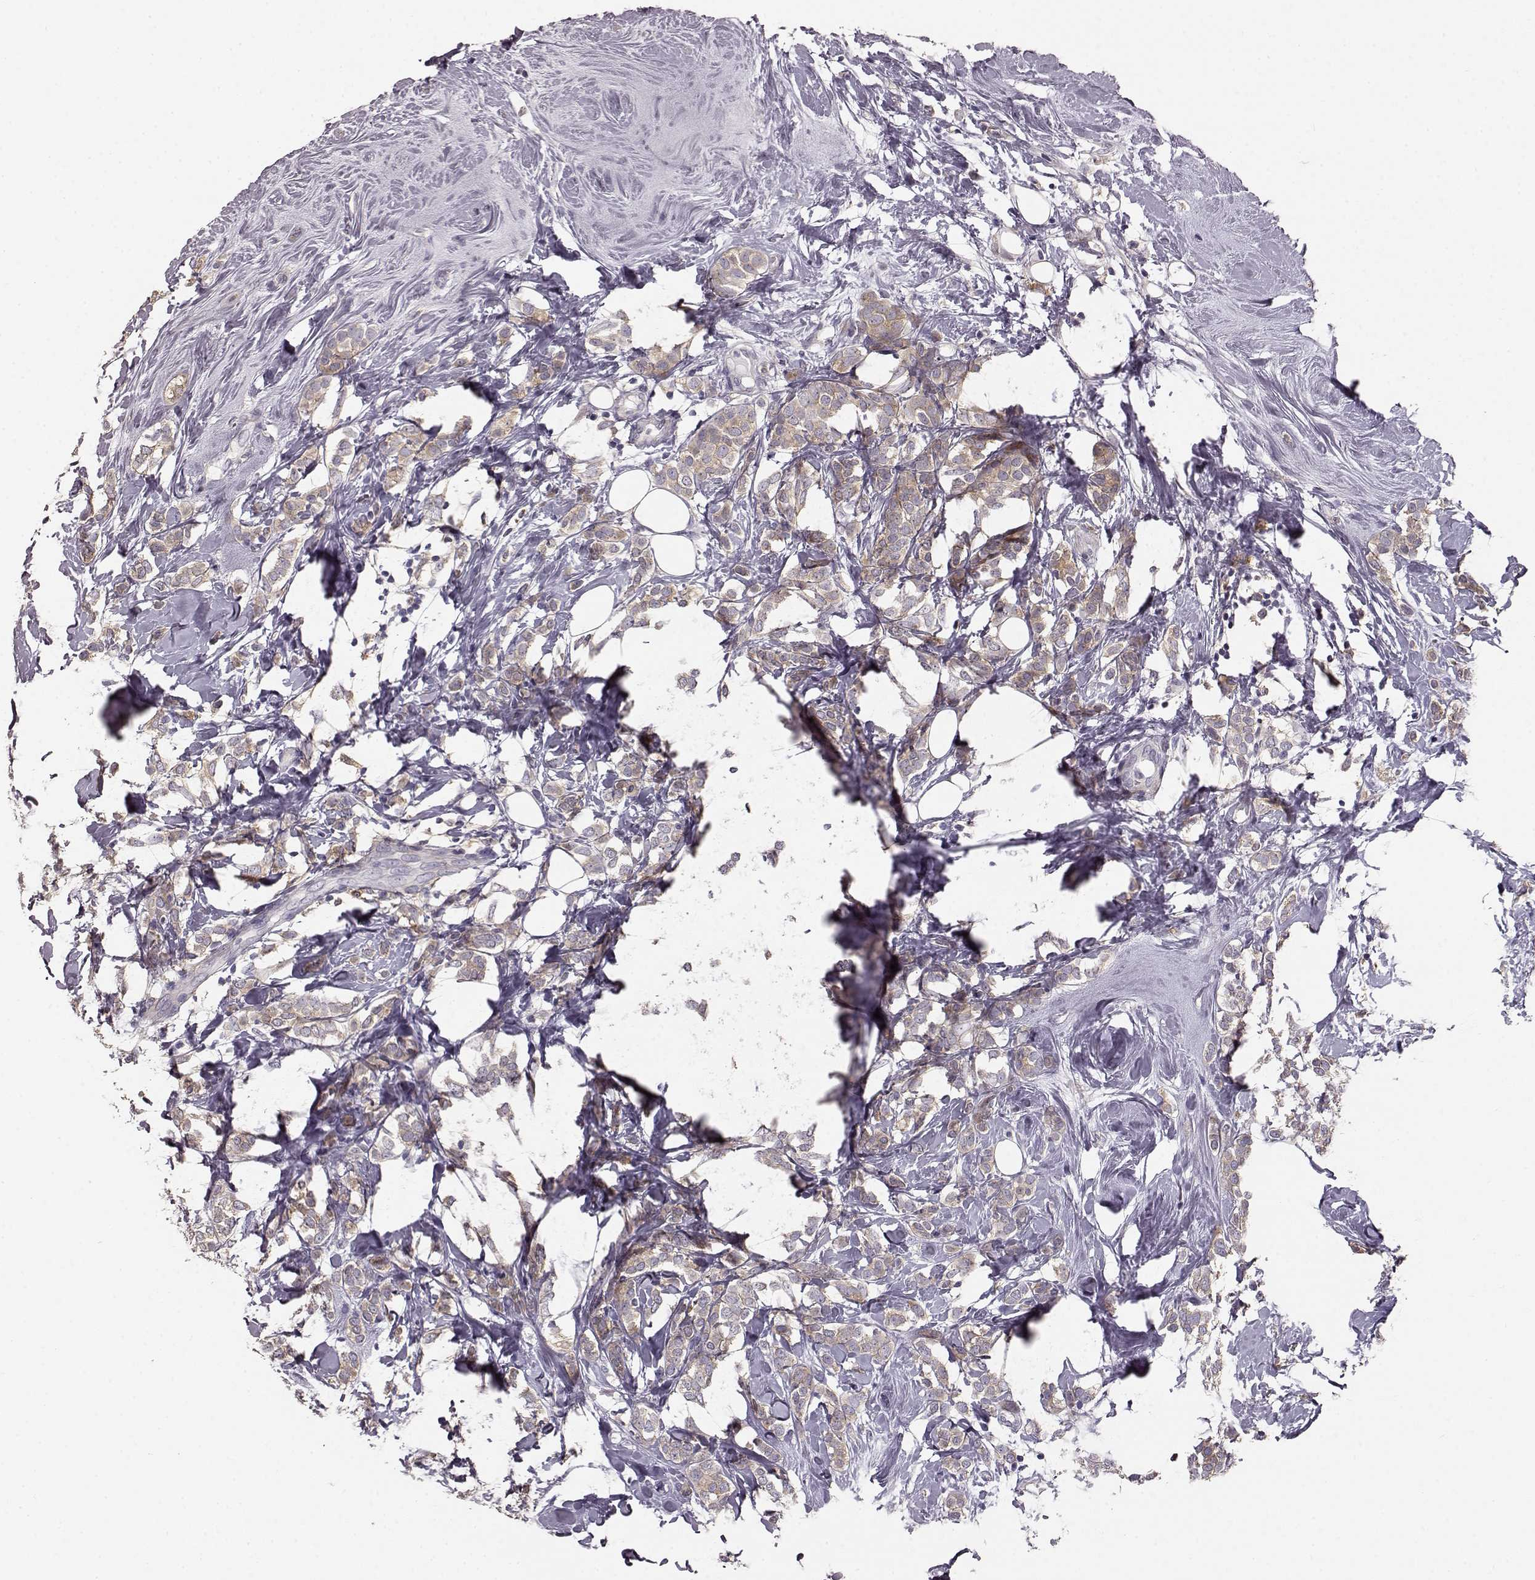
{"staining": {"intensity": "weak", "quantity": ">75%", "location": "cytoplasmic/membranous"}, "tissue": "breast cancer", "cell_type": "Tumor cells", "image_type": "cancer", "snomed": [{"axis": "morphology", "description": "Lobular carcinoma"}, {"axis": "topography", "description": "Breast"}], "caption": "Breast cancer (lobular carcinoma) stained for a protein (brown) demonstrates weak cytoplasmic/membranous positive positivity in about >75% of tumor cells.", "gene": "GPR50", "patient": {"sex": "female", "age": 49}}